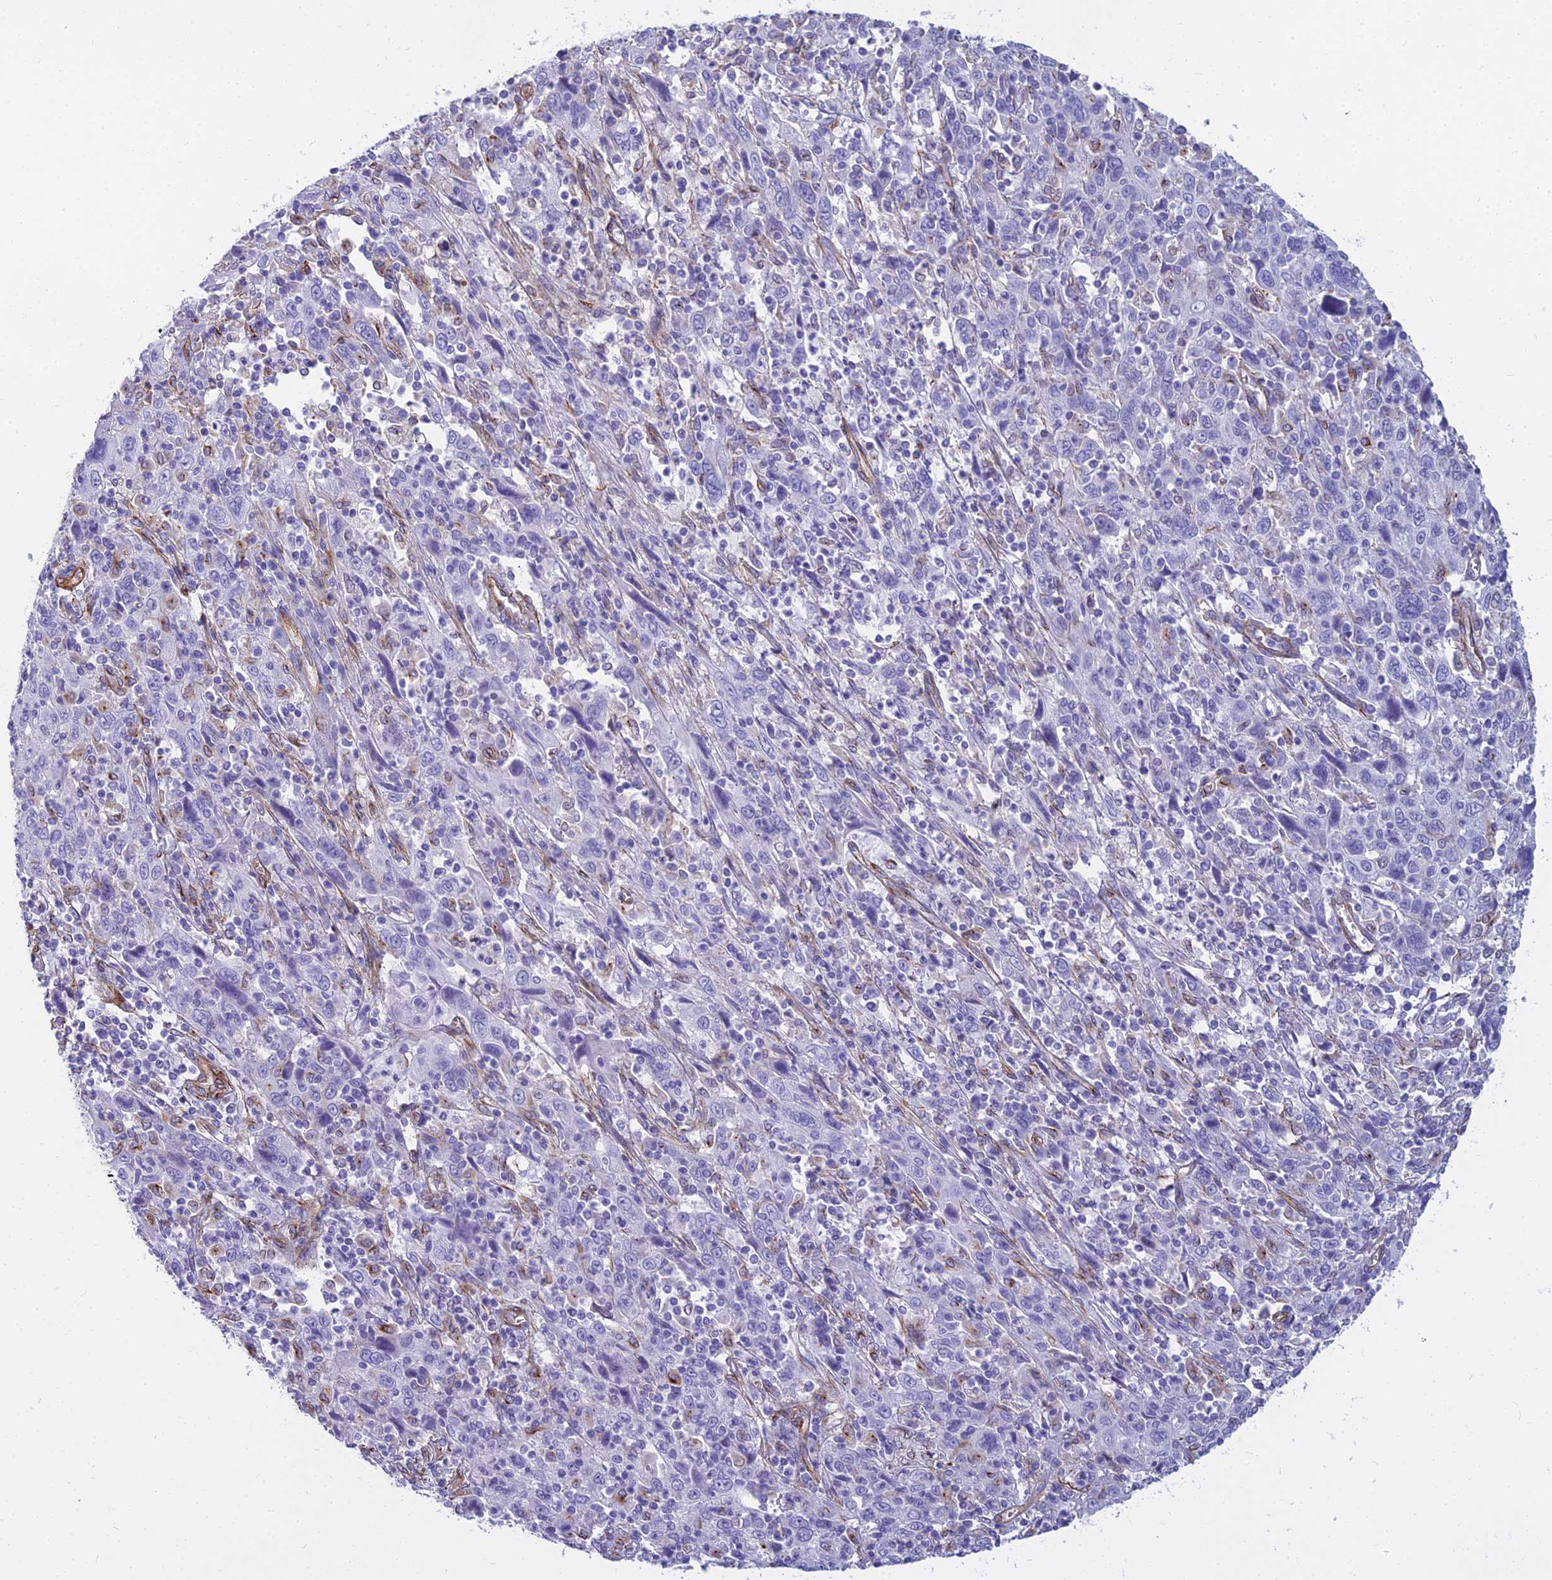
{"staining": {"intensity": "negative", "quantity": "none", "location": "none"}, "tissue": "cervical cancer", "cell_type": "Tumor cells", "image_type": "cancer", "snomed": [{"axis": "morphology", "description": "Squamous cell carcinoma, NOS"}, {"axis": "topography", "description": "Cervix"}], "caption": "Squamous cell carcinoma (cervical) stained for a protein using IHC displays no staining tumor cells.", "gene": "EVI2A", "patient": {"sex": "female", "age": 46}}